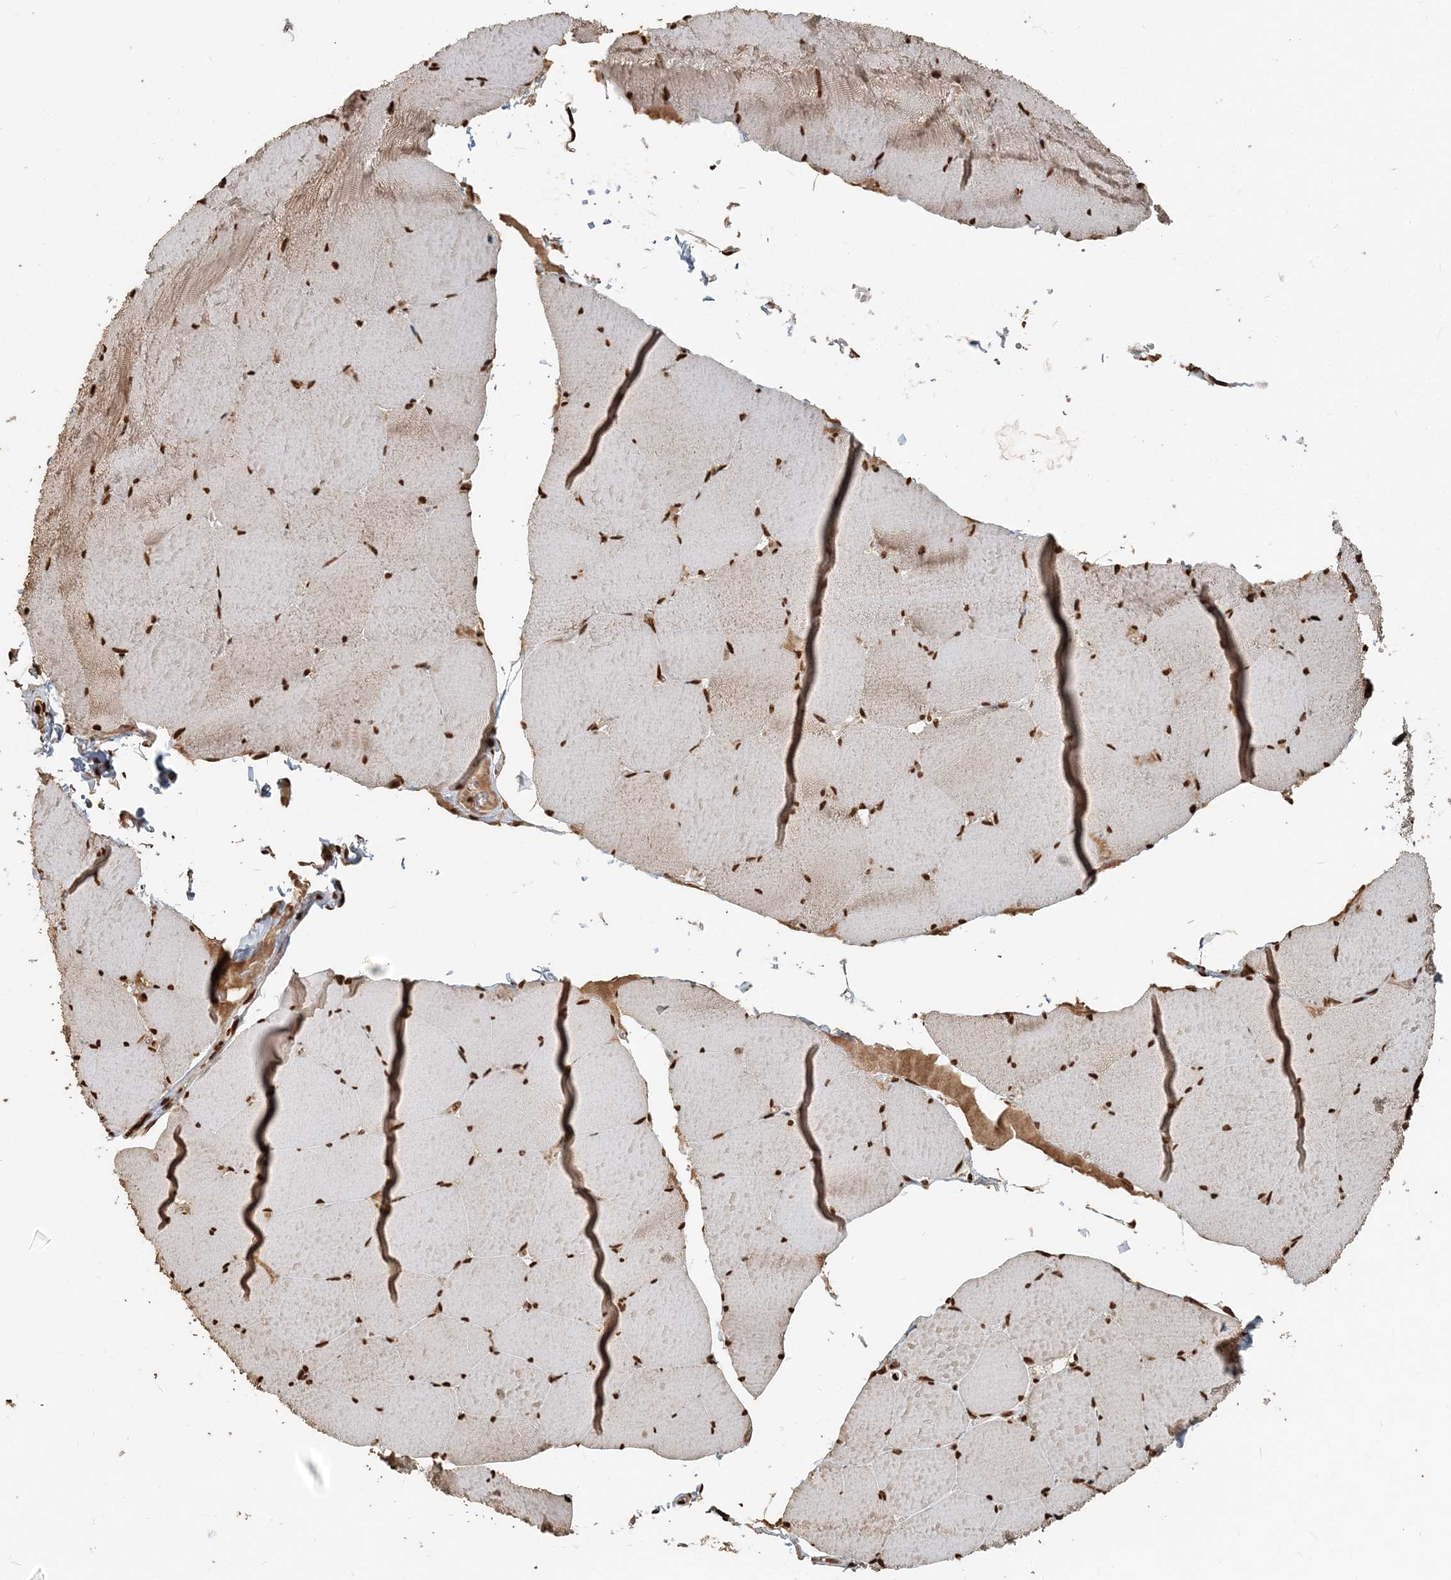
{"staining": {"intensity": "moderate", "quantity": ">75%", "location": "nuclear"}, "tissue": "skeletal muscle", "cell_type": "Myocytes", "image_type": "normal", "snomed": [{"axis": "morphology", "description": "Normal tissue, NOS"}, {"axis": "topography", "description": "Skeletal muscle"}, {"axis": "topography", "description": "Head-Neck"}], "caption": "Moderate nuclear protein expression is present in approximately >75% of myocytes in skeletal muscle.", "gene": "H3", "patient": {"sex": "male", "age": 66}}